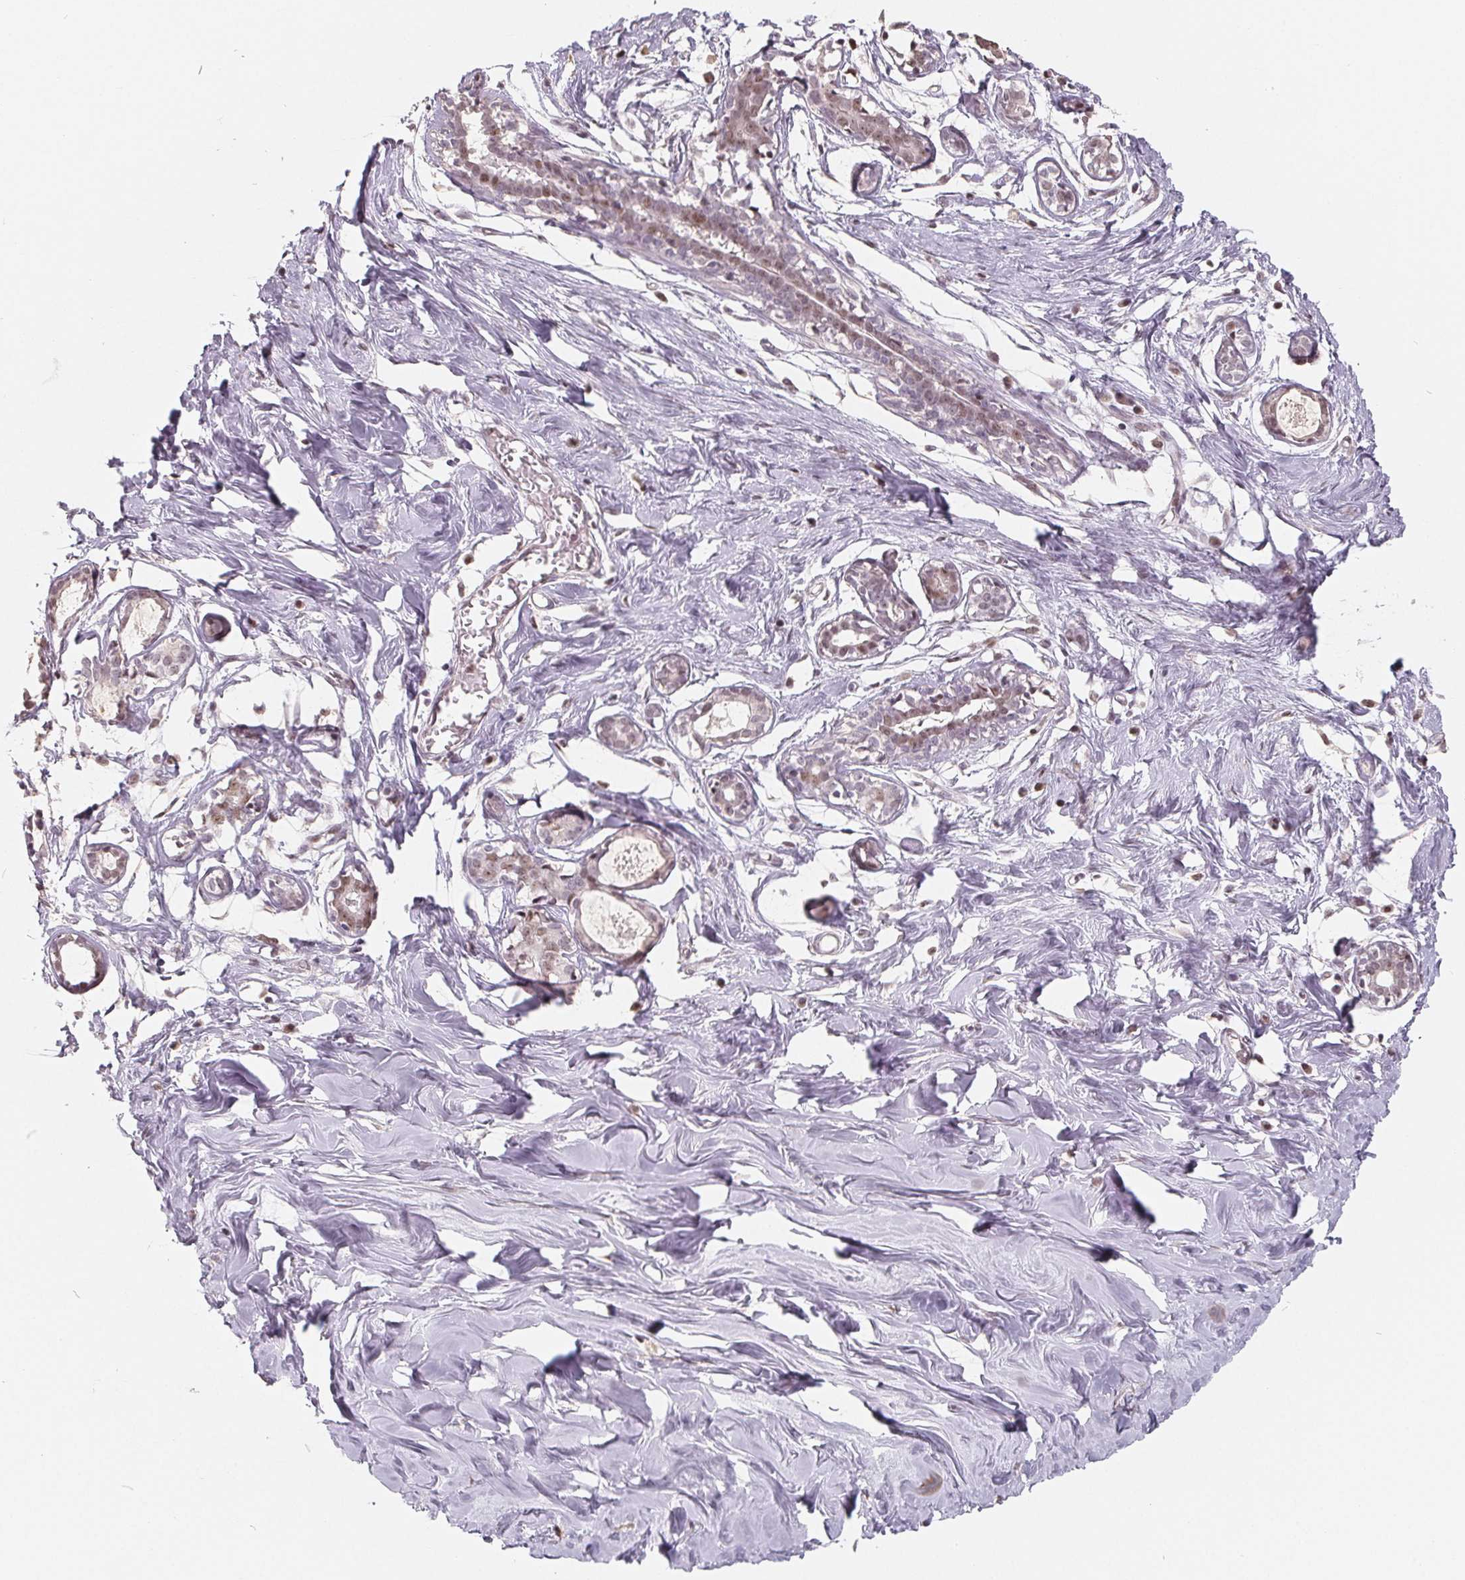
{"staining": {"intensity": "negative", "quantity": "none", "location": "none"}, "tissue": "breast", "cell_type": "Adipocytes", "image_type": "normal", "snomed": [{"axis": "morphology", "description": "Normal tissue, NOS"}, {"axis": "topography", "description": "Breast"}], "caption": "Adipocytes are negative for brown protein staining in unremarkable breast.", "gene": "CCDC138", "patient": {"sex": "female", "age": 27}}